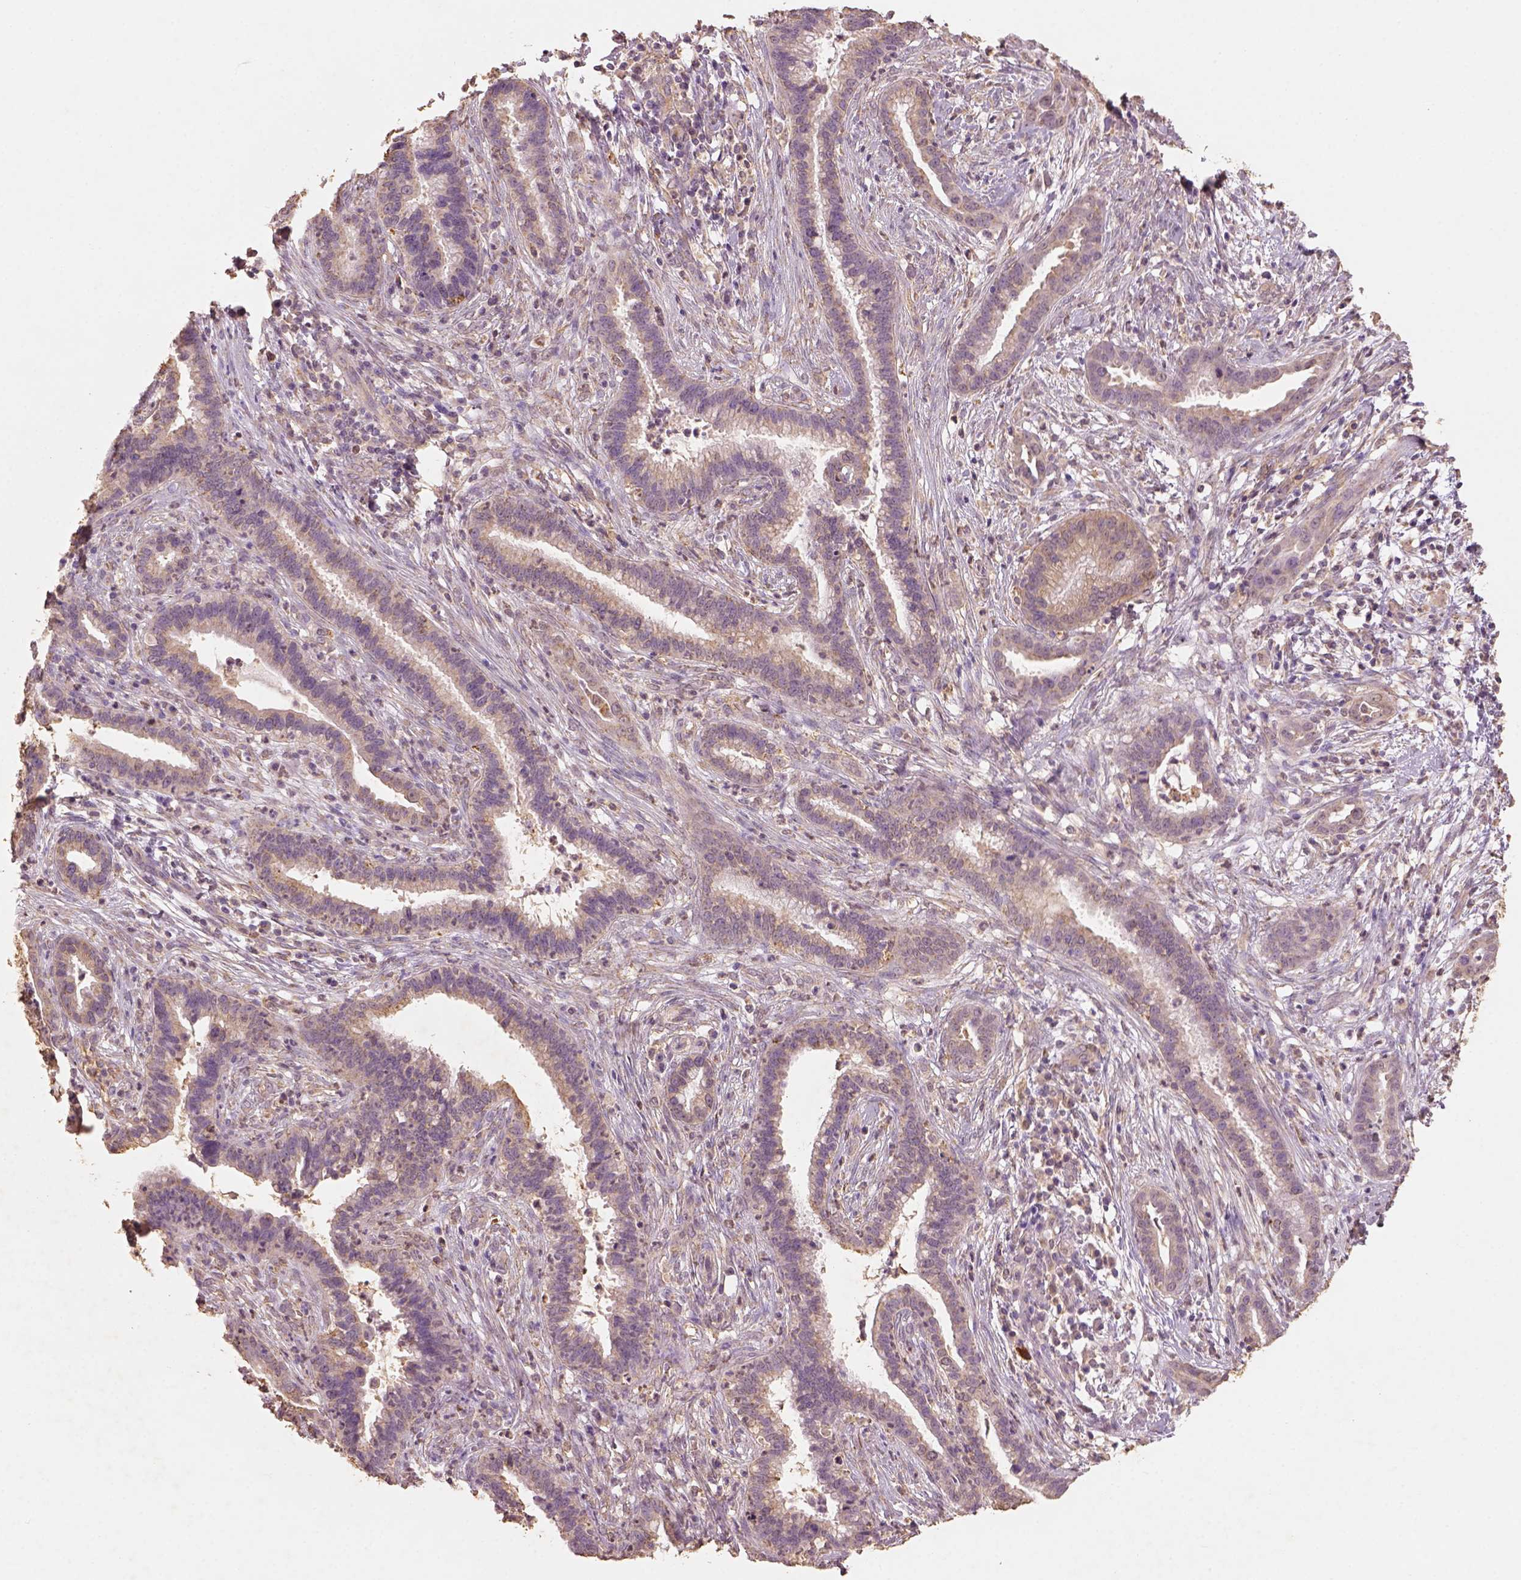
{"staining": {"intensity": "moderate", "quantity": ">75%", "location": "cytoplasmic/membranous"}, "tissue": "cervical cancer", "cell_type": "Tumor cells", "image_type": "cancer", "snomed": [{"axis": "morphology", "description": "Adenocarcinoma, NOS"}, {"axis": "topography", "description": "Cervix"}], "caption": "Cervical cancer (adenocarcinoma) was stained to show a protein in brown. There is medium levels of moderate cytoplasmic/membranous positivity in about >75% of tumor cells.", "gene": "AP2B1", "patient": {"sex": "female", "age": 45}}